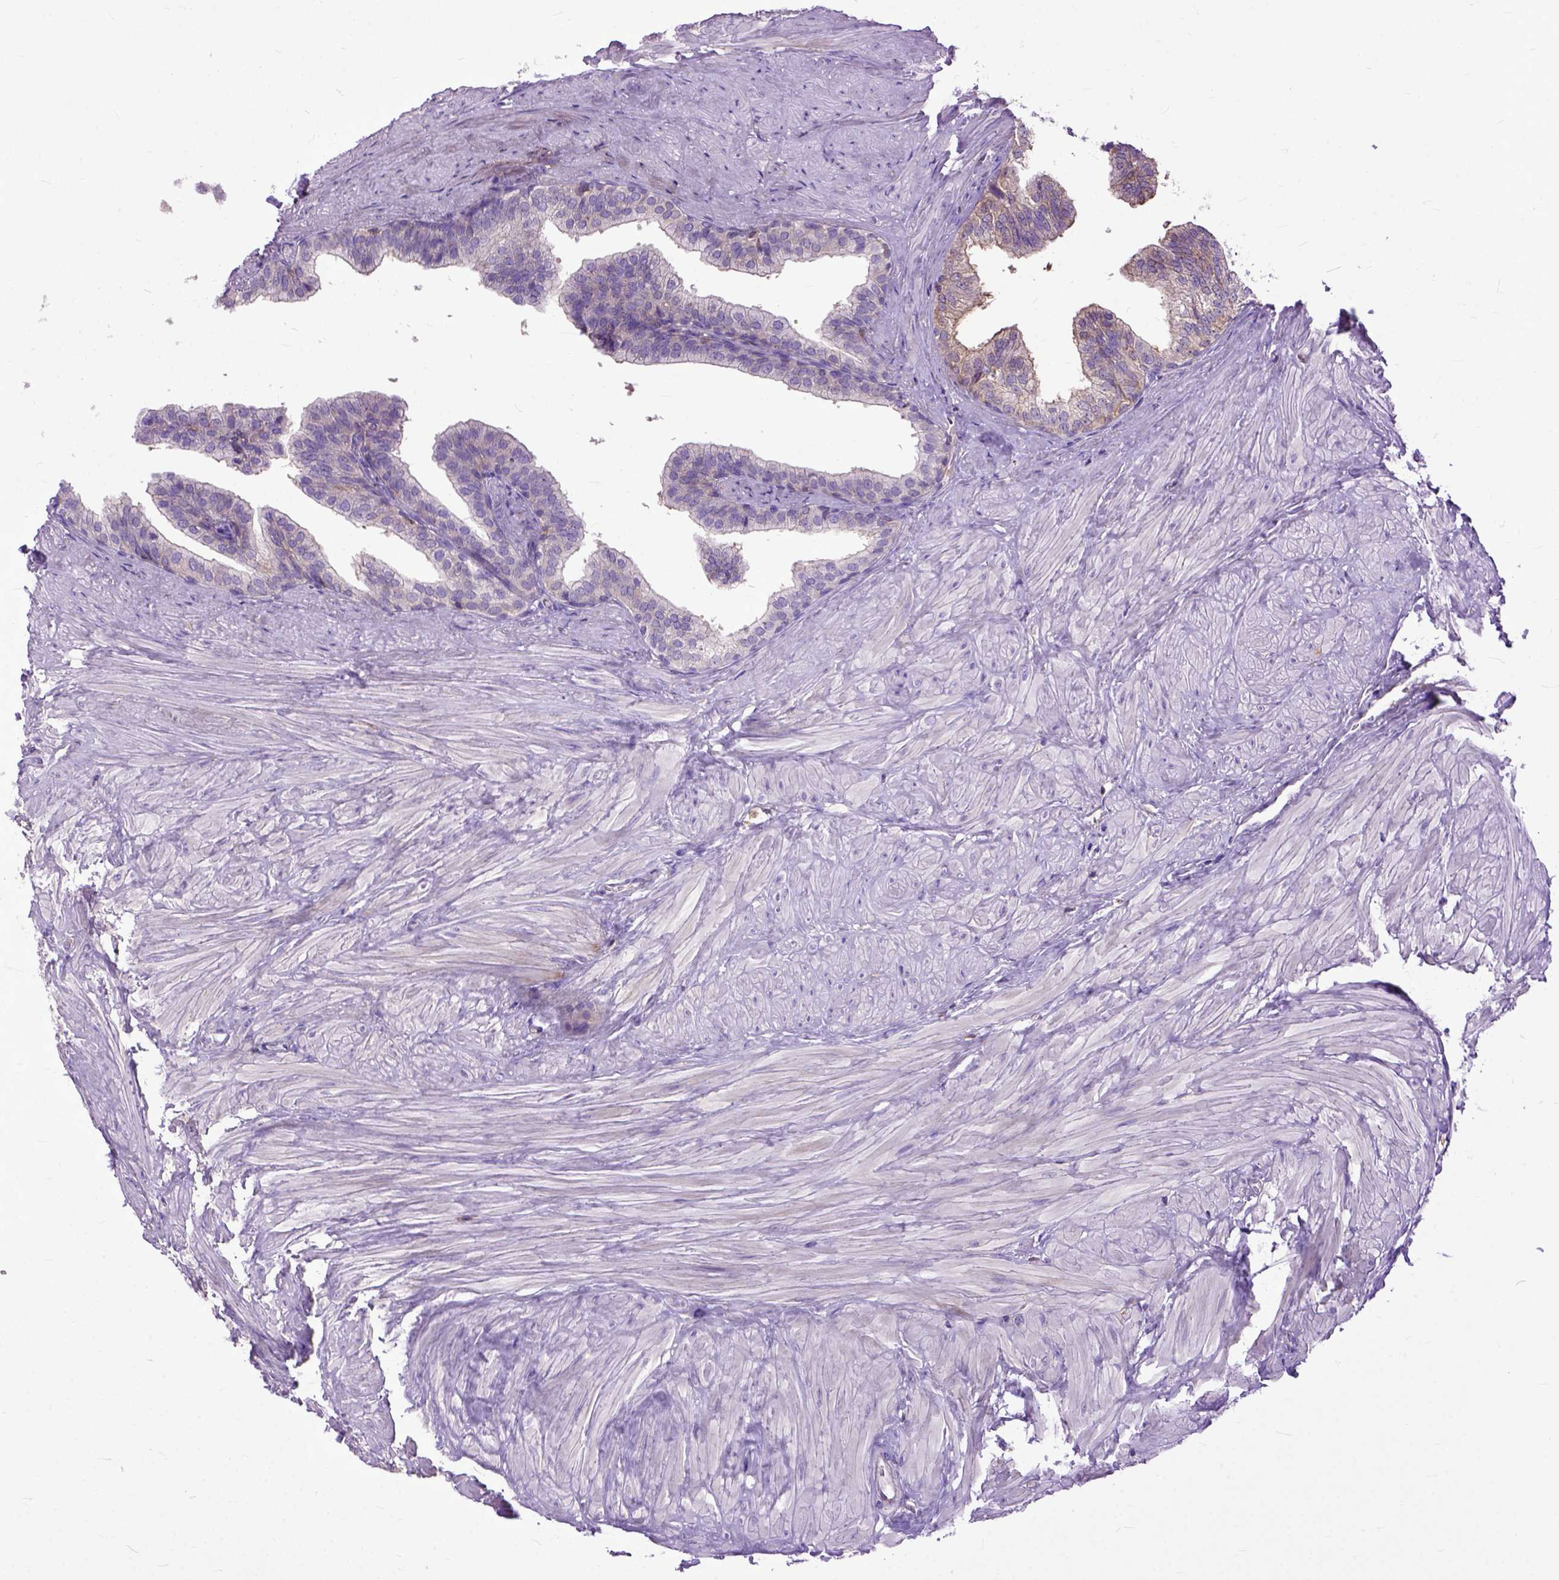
{"staining": {"intensity": "weak", "quantity": "25%-75%", "location": "cytoplasmic/membranous"}, "tissue": "prostate", "cell_type": "Glandular cells", "image_type": "normal", "snomed": [{"axis": "morphology", "description": "Normal tissue, NOS"}, {"axis": "topography", "description": "Prostate"}, {"axis": "topography", "description": "Peripheral nerve tissue"}], "caption": "The immunohistochemical stain shows weak cytoplasmic/membranous positivity in glandular cells of benign prostate. Ihc stains the protein of interest in brown and the nuclei are stained blue.", "gene": "NAMPT", "patient": {"sex": "male", "age": 55}}